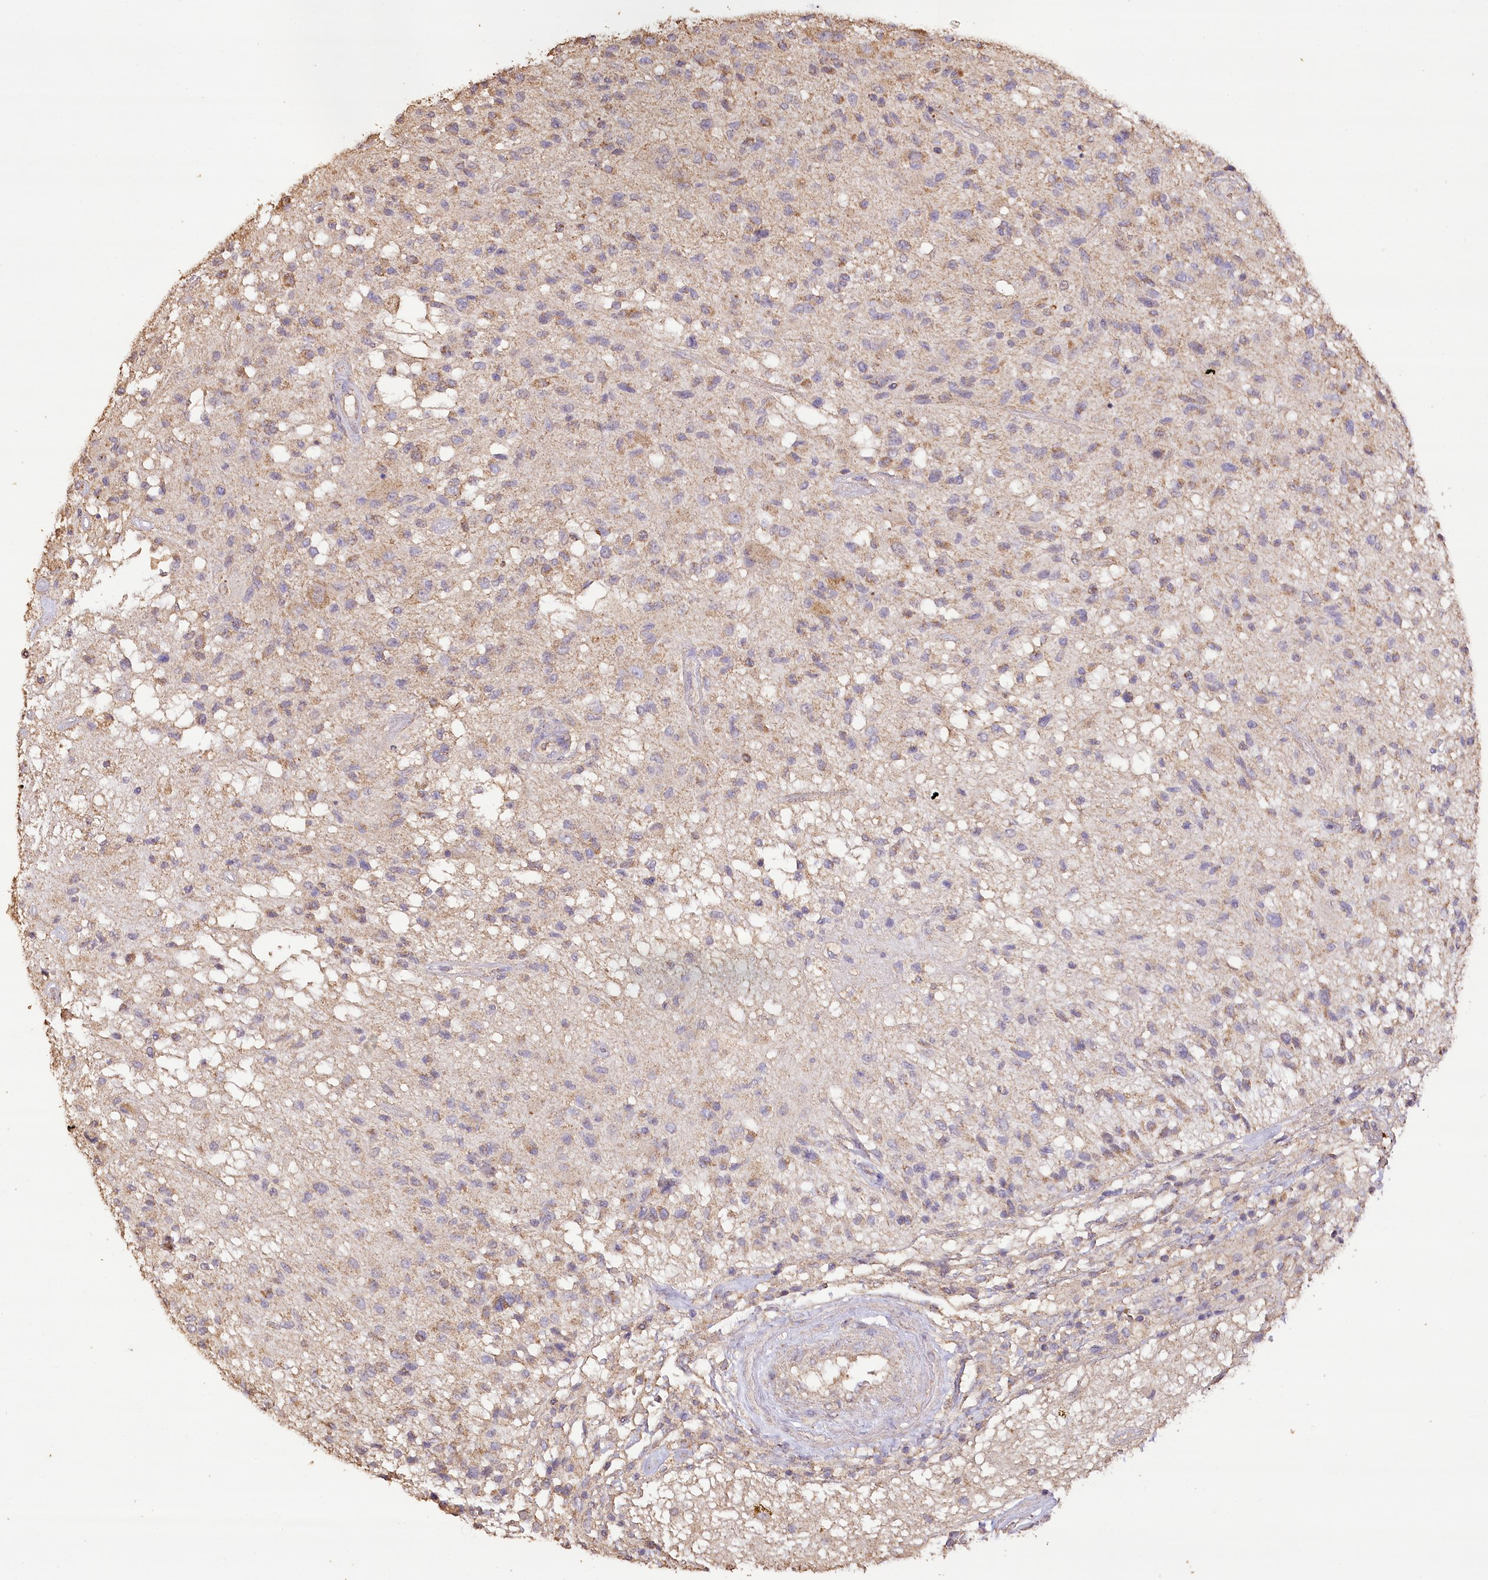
{"staining": {"intensity": "weak", "quantity": "25%-75%", "location": "cytoplasmic/membranous"}, "tissue": "glioma", "cell_type": "Tumor cells", "image_type": "cancer", "snomed": [{"axis": "morphology", "description": "Glioma, malignant, High grade"}, {"axis": "morphology", "description": "Glioblastoma, NOS"}, {"axis": "topography", "description": "Brain"}], "caption": "An IHC micrograph of tumor tissue is shown. Protein staining in brown labels weak cytoplasmic/membranous positivity in glioblastoma within tumor cells.", "gene": "IREB2", "patient": {"sex": "male", "age": 60}}